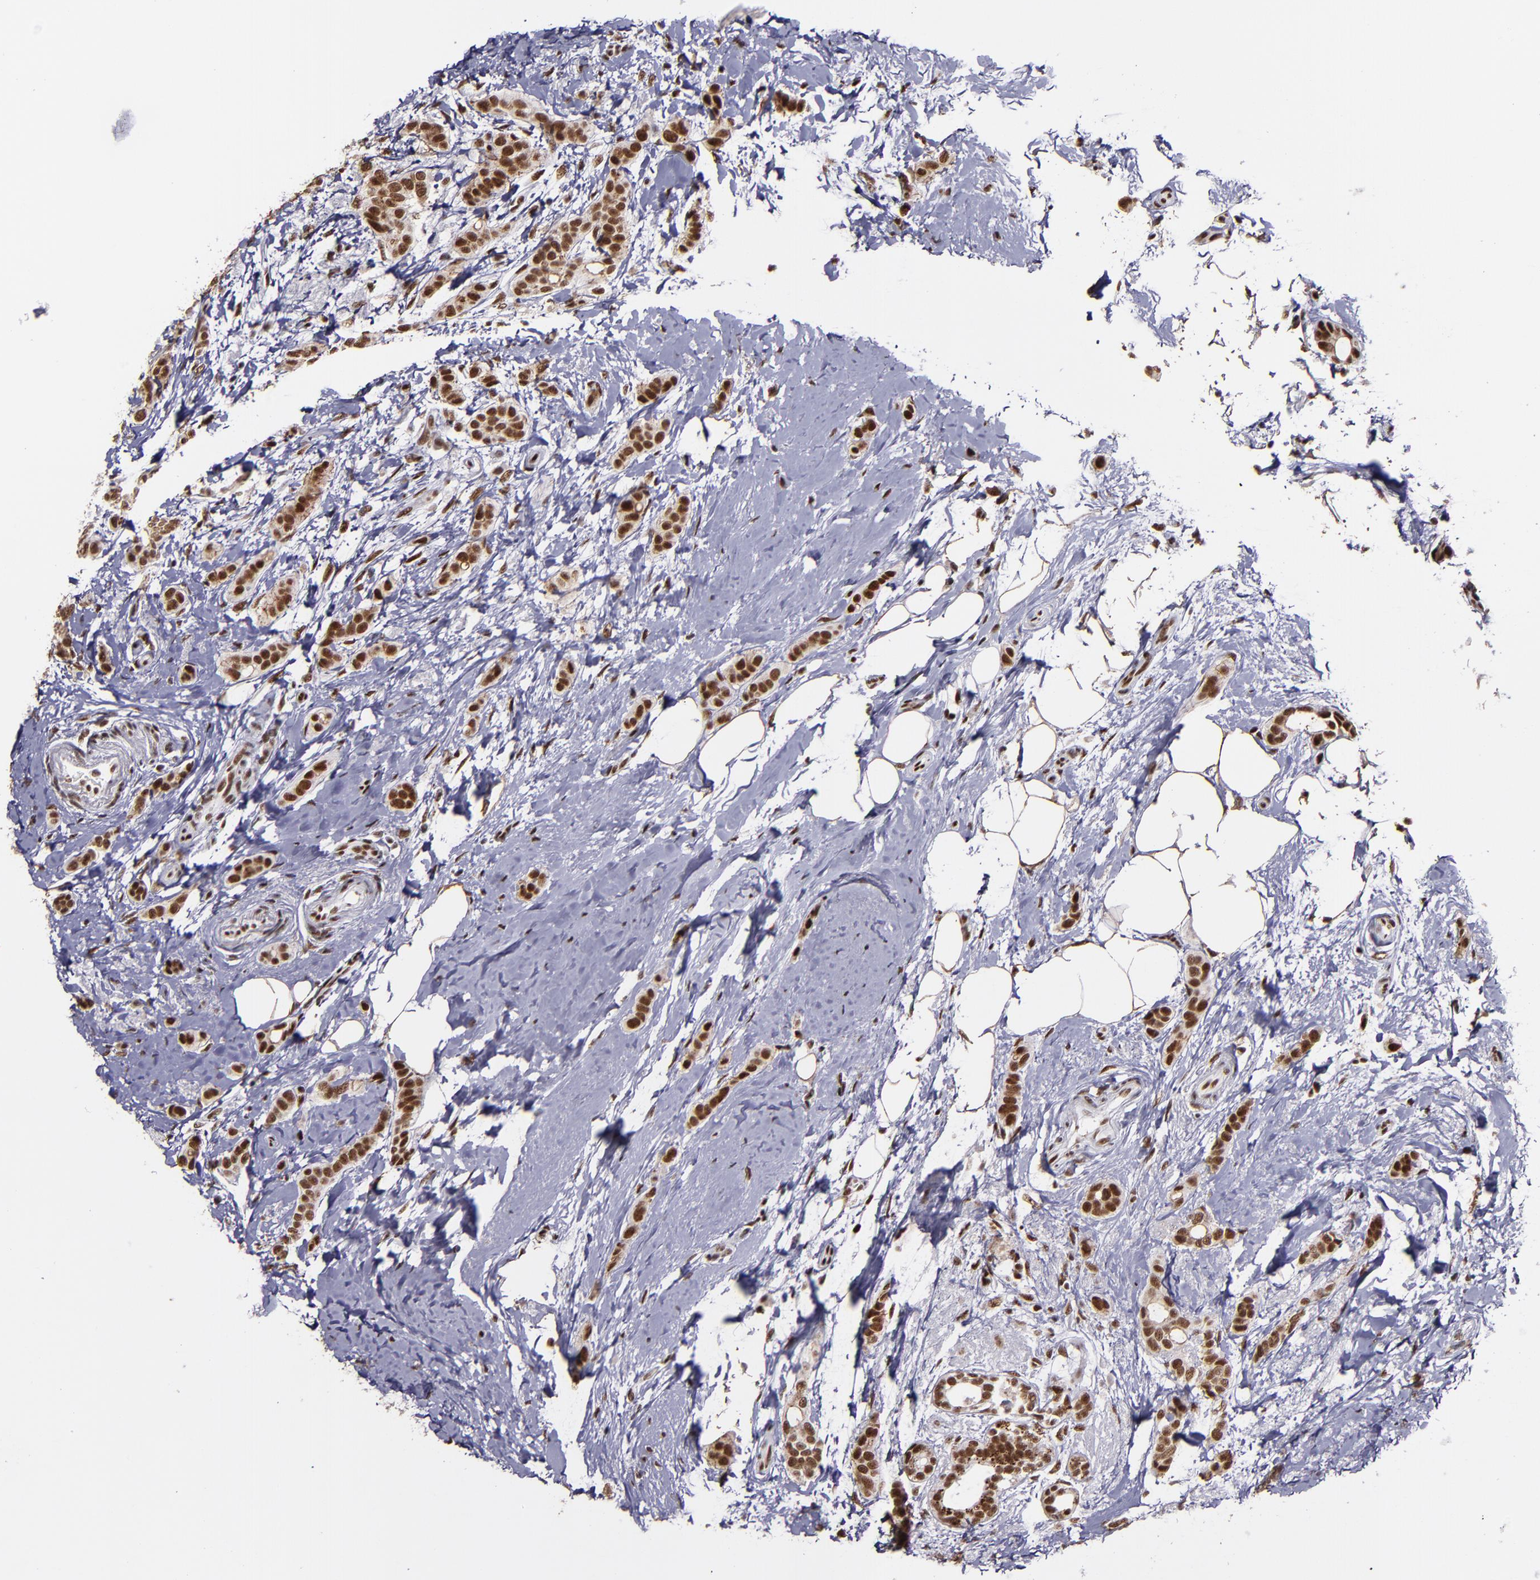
{"staining": {"intensity": "strong", "quantity": ">75%", "location": "nuclear"}, "tissue": "breast cancer", "cell_type": "Tumor cells", "image_type": "cancer", "snomed": [{"axis": "morphology", "description": "Duct carcinoma"}, {"axis": "topography", "description": "Breast"}], "caption": "Immunohistochemical staining of breast intraductal carcinoma shows strong nuclear protein expression in about >75% of tumor cells.", "gene": "PPP4R3A", "patient": {"sex": "female", "age": 54}}